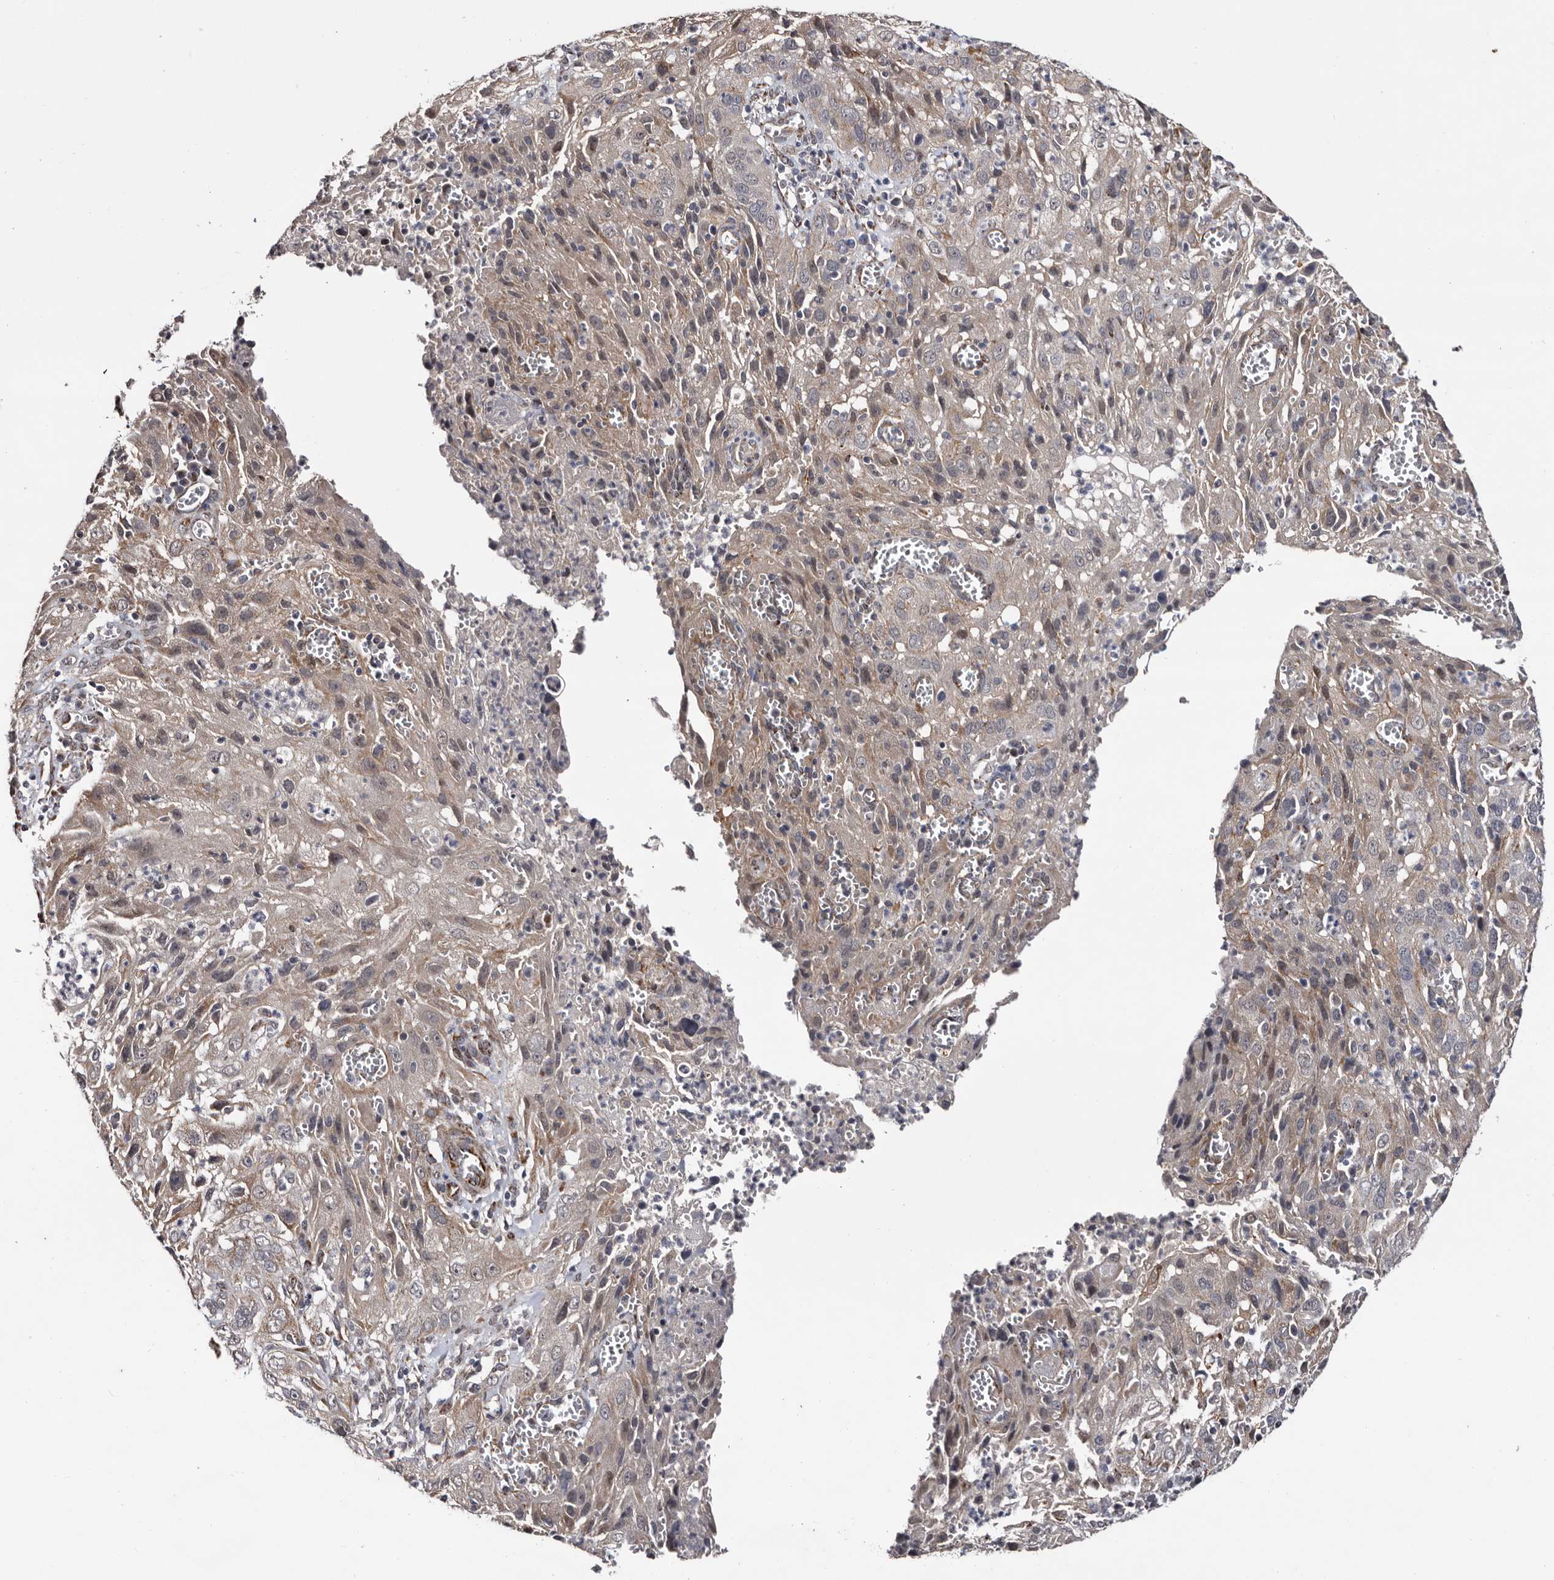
{"staining": {"intensity": "moderate", "quantity": "<25%", "location": "cytoplasmic/membranous"}, "tissue": "cervical cancer", "cell_type": "Tumor cells", "image_type": "cancer", "snomed": [{"axis": "morphology", "description": "Squamous cell carcinoma, NOS"}, {"axis": "topography", "description": "Cervix"}], "caption": "IHC staining of cervical cancer (squamous cell carcinoma), which shows low levels of moderate cytoplasmic/membranous staining in approximately <25% of tumor cells indicating moderate cytoplasmic/membranous protein staining. The staining was performed using DAB (brown) for protein detection and nuclei were counterstained in hematoxylin (blue).", "gene": "ARMCX2", "patient": {"sex": "female", "age": 32}}